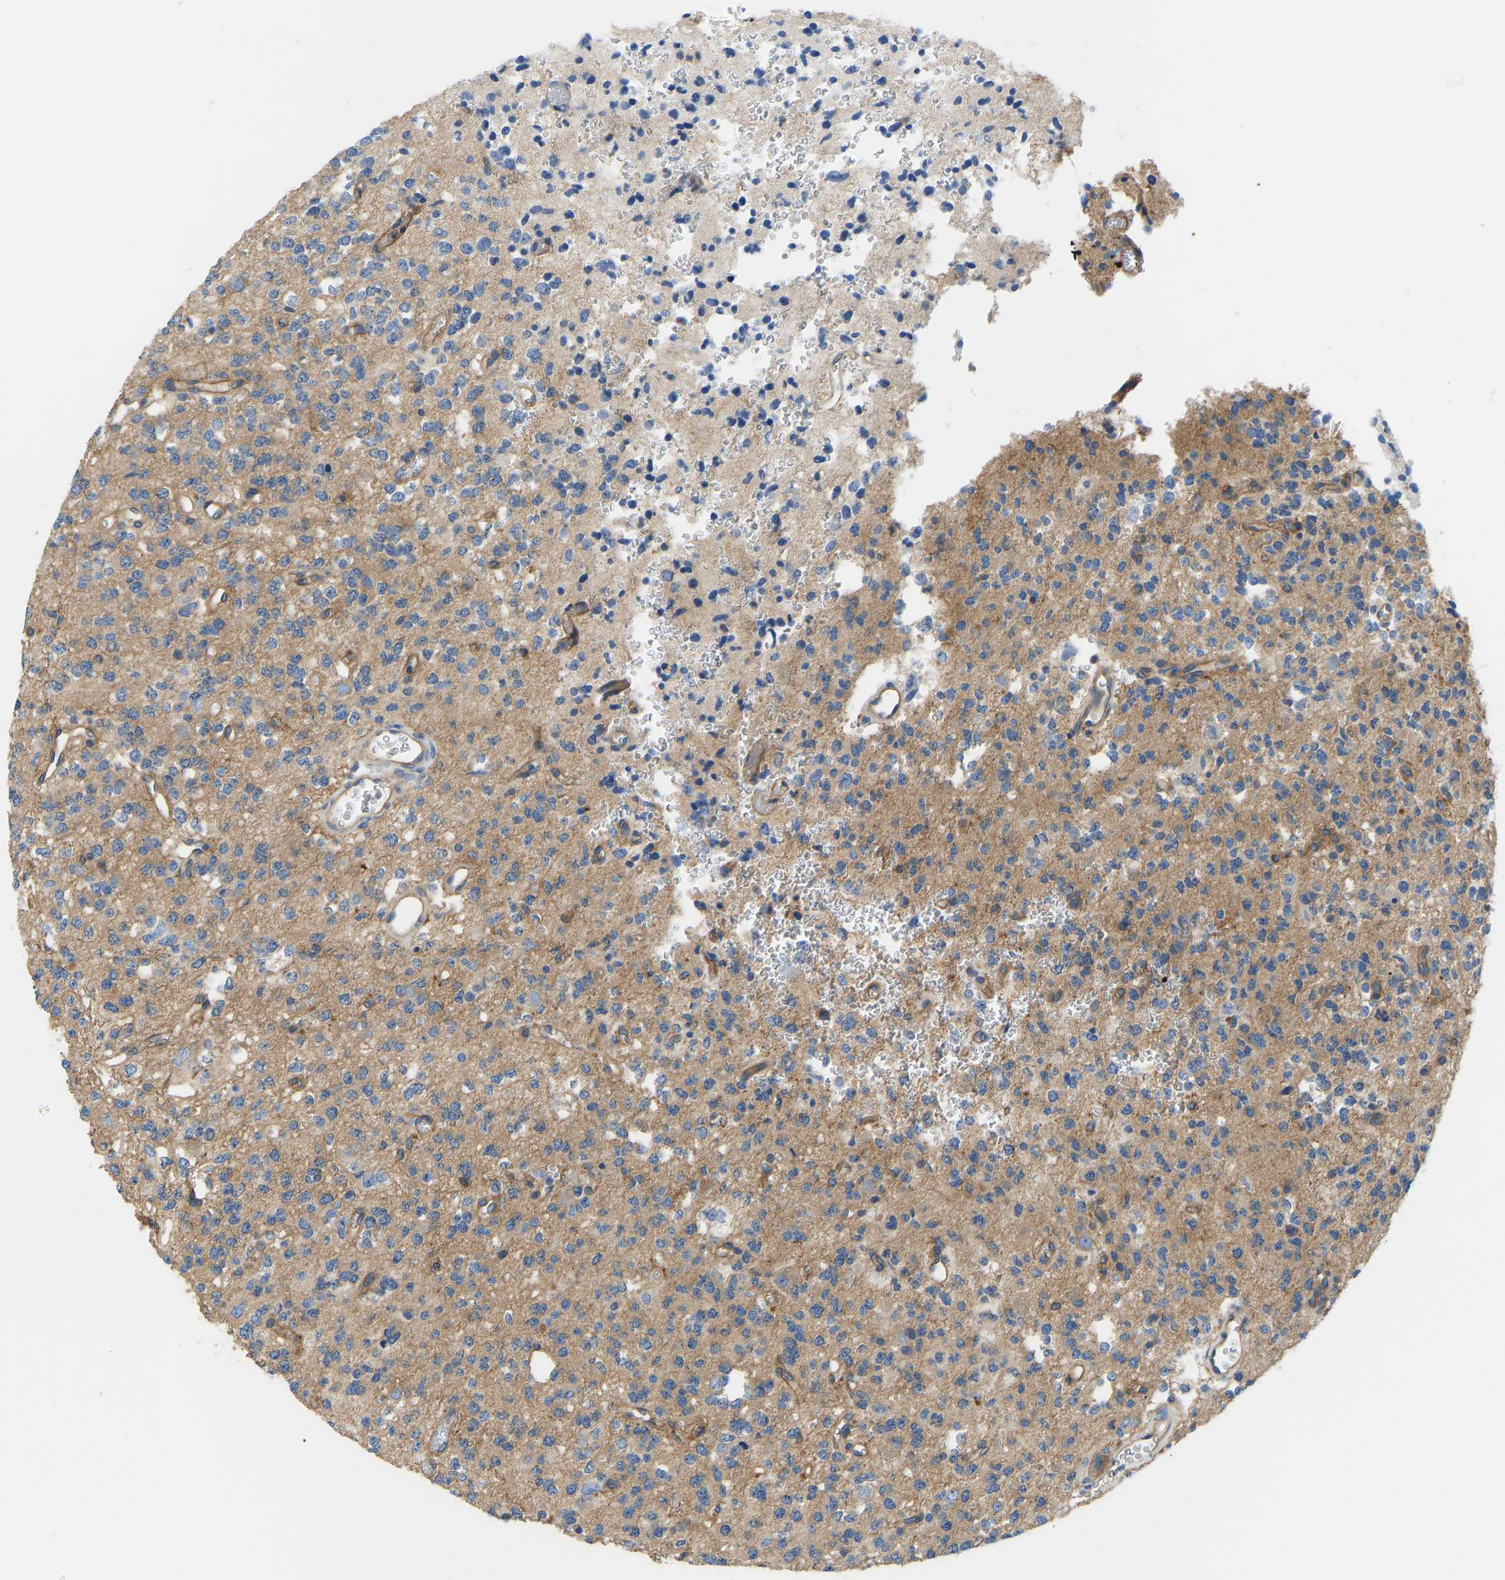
{"staining": {"intensity": "moderate", "quantity": ">75%", "location": "cytoplasmic/membranous"}, "tissue": "glioma", "cell_type": "Tumor cells", "image_type": "cancer", "snomed": [{"axis": "morphology", "description": "Glioma, malignant, Low grade"}, {"axis": "topography", "description": "Brain"}], "caption": "Immunohistochemistry histopathology image of glioma stained for a protein (brown), which reveals medium levels of moderate cytoplasmic/membranous positivity in approximately >75% of tumor cells.", "gene": "CHAD", "patient": {"sex": "male", "age": 38}}